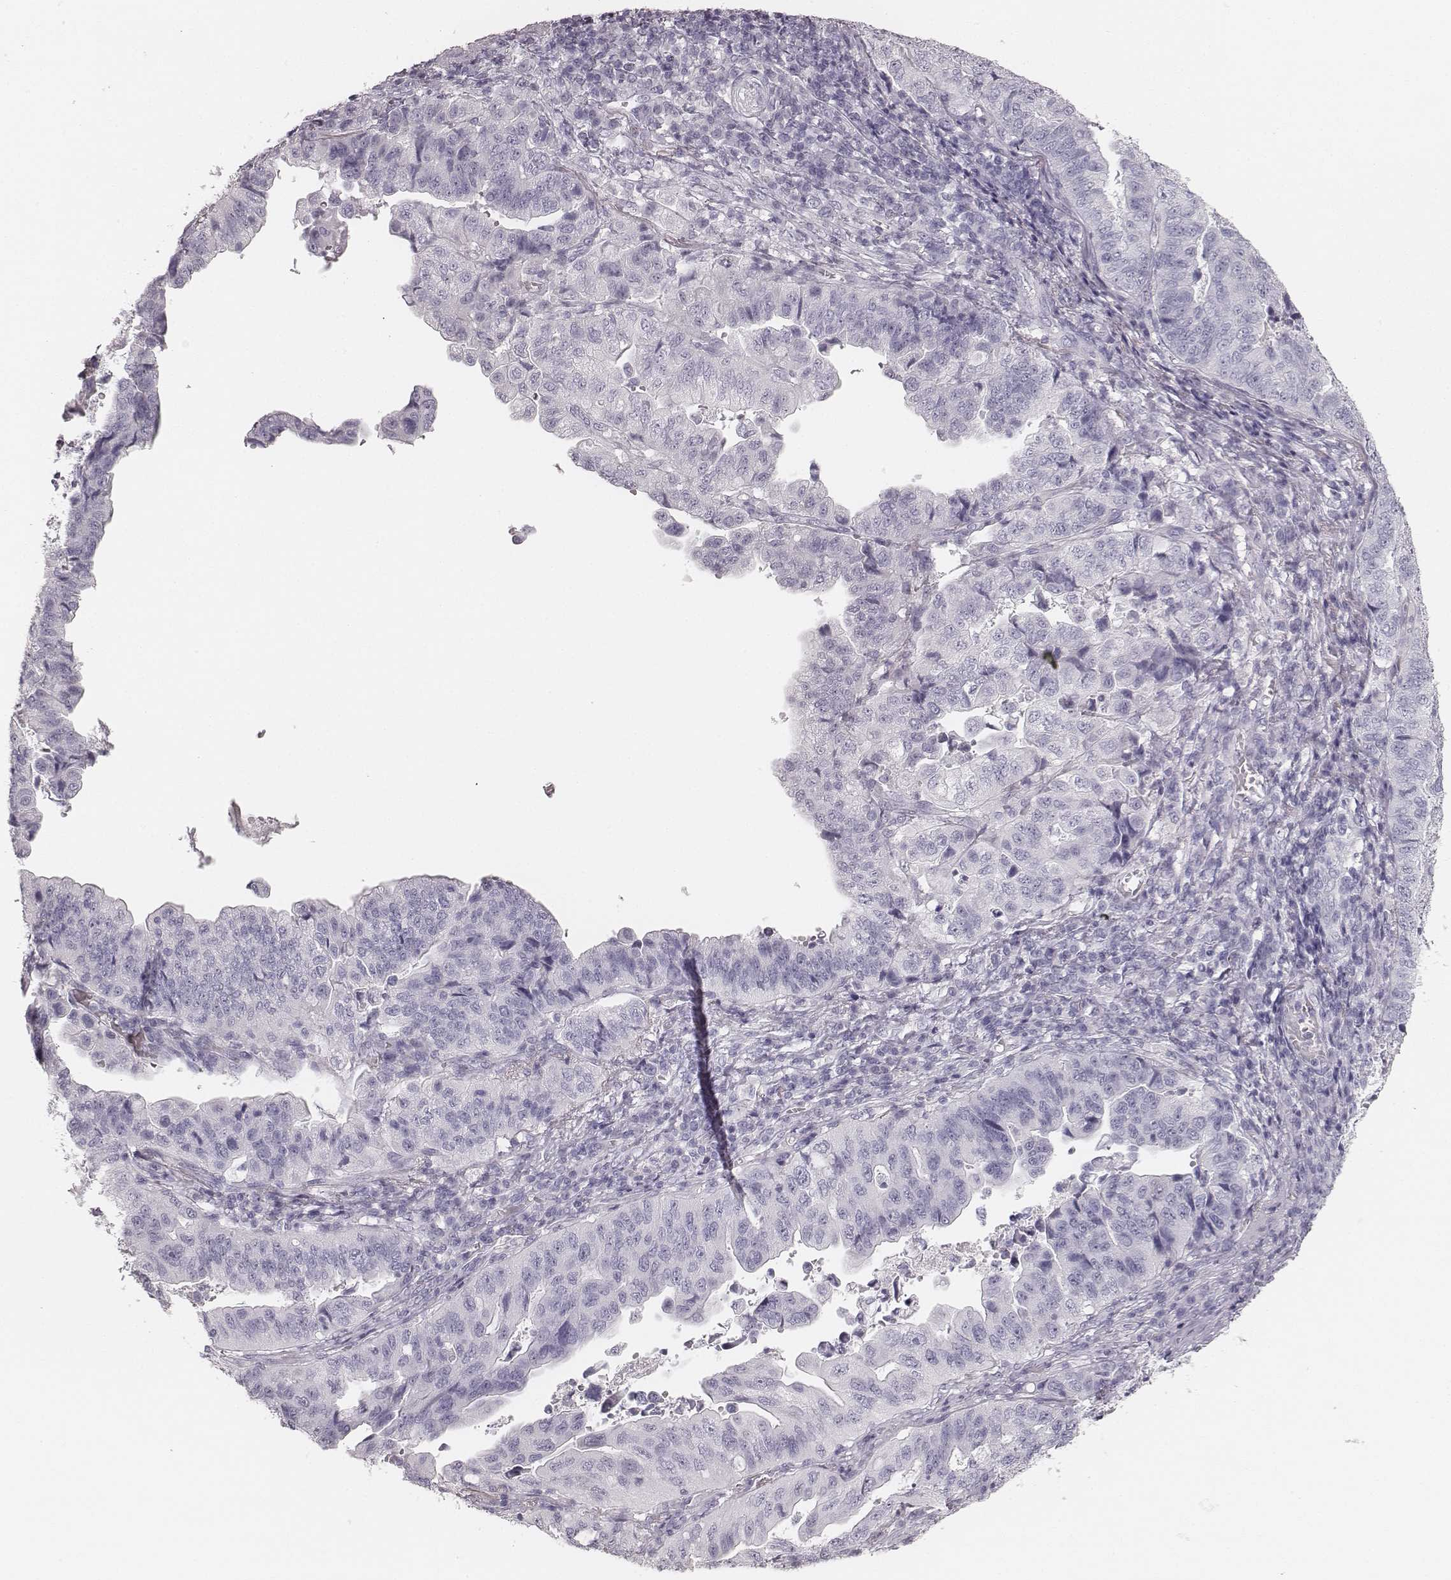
{"staining": {"intensity": "negative", "quantity": "none", "location": "none"}, "tissue": "stomach cancer", "cell_type": "Tumor cells", "image_type": "cancer", "snomed": [{"axis": "morphology", "description": "Adenocarcinoma, NOS"}, {"axis": "topography", "description": "Stomach, upper"}], "caption": "High power microscopy micrograph of an immunohistochemistry histopathology image of stomach adenocarcinoma, revealing no significant expression in tumor cells.", "gene": "KRT34", "patient": {"sex": "female", "age": 67}}